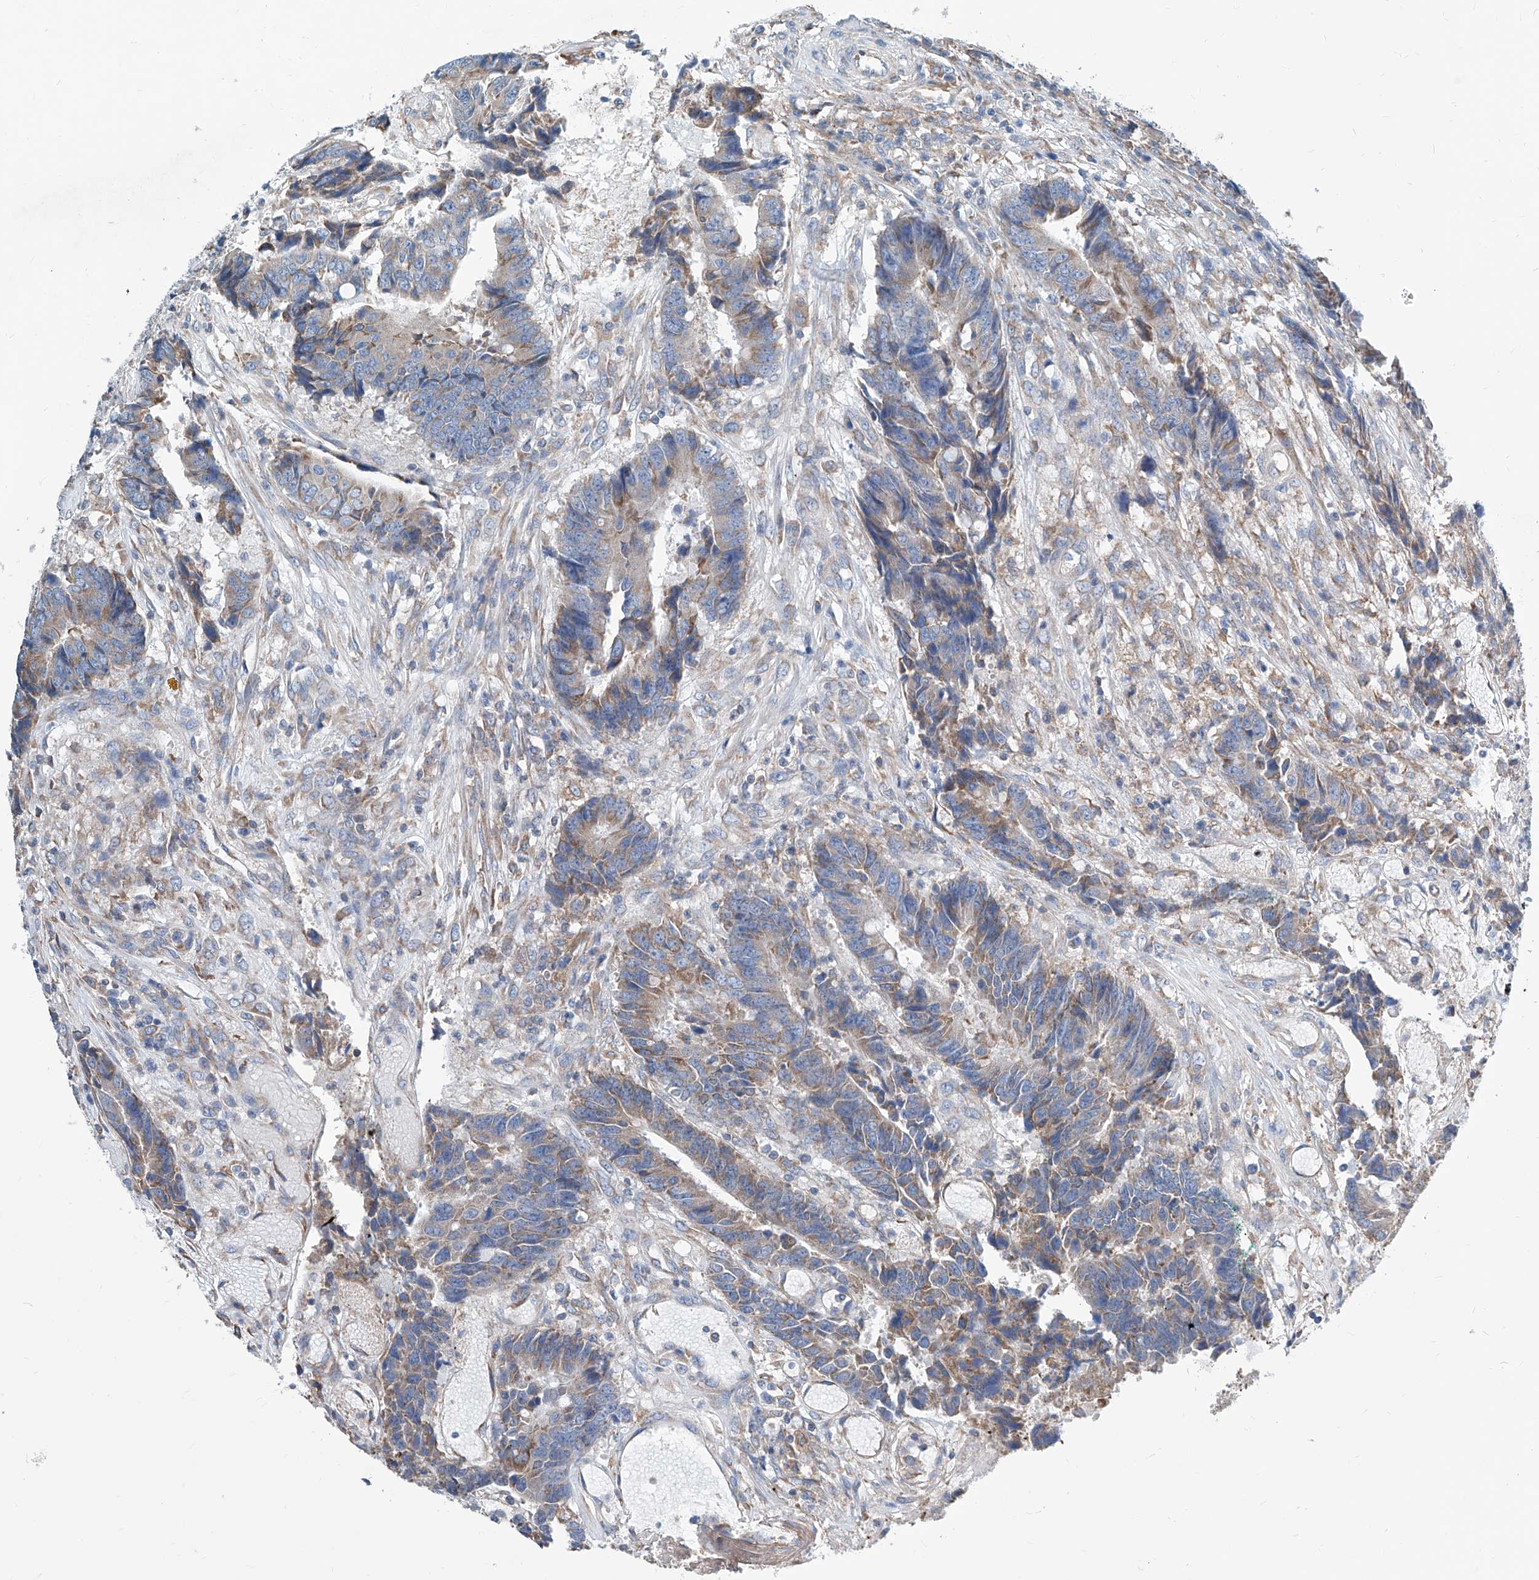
{"staining": {"intensity": "weak", "quantity": "<25%", "location": "cytoplasmic/membranous"}, "tissue": "colorectal cancer", "cell_type": "Tumor cells", "image_type": "cancer", "snomed": [{"axis": "morphology", "description": "Adenocarcinoma, NOS"}, {"axis": "topography", "description": "Rectum"}], "caption": "Colorectal cancer stained for a protein using immunohistochemistry reveals no staining tumor cells.", "gene": "MAD2L1", "patient": {"sex": "male", "age": 84}}